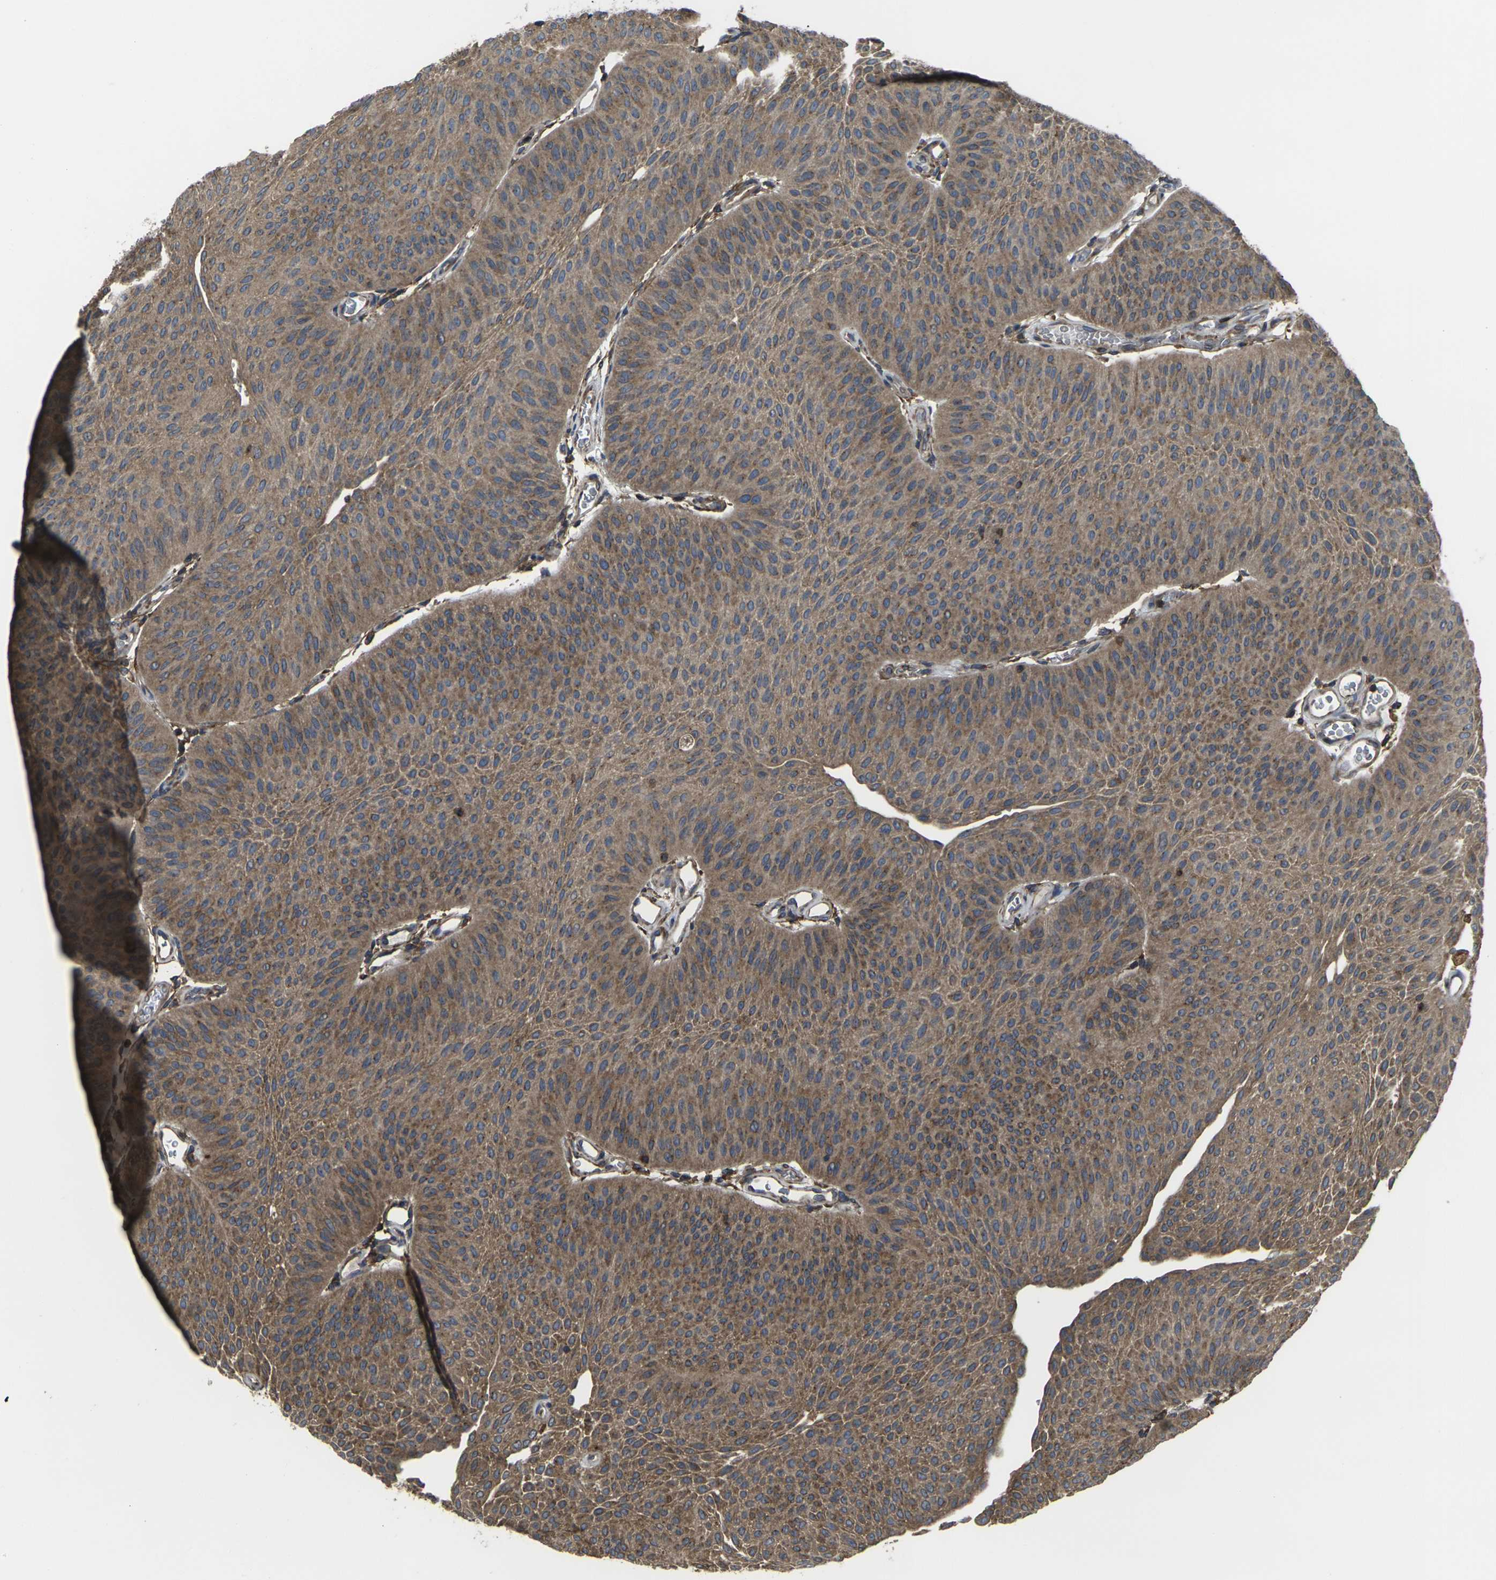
{"staining": {"intensity": "moderate", "quantity": ">75%", "location": "cytoplasmic/membranous"}, "tissue": "urothelial cancer", "cell_type": "Tumor cells", "image_type": "cancer", "snomed": [{"axis": "morphology", "description": "Urothelial carcinoma, Low grade"}, {"axis": "topography", "description": "Urinary bladder"}], "caption": "Immunohistochemical staining of urothelial cancer displays medium levels of moderate cytoplasmic/membranous staining in approximately >75% of tumor cells. (DAB IHC with brightfield microscopy, high magnification).", "gene": "PRKACB", "patient": {"sex": "female", "age": 60}}